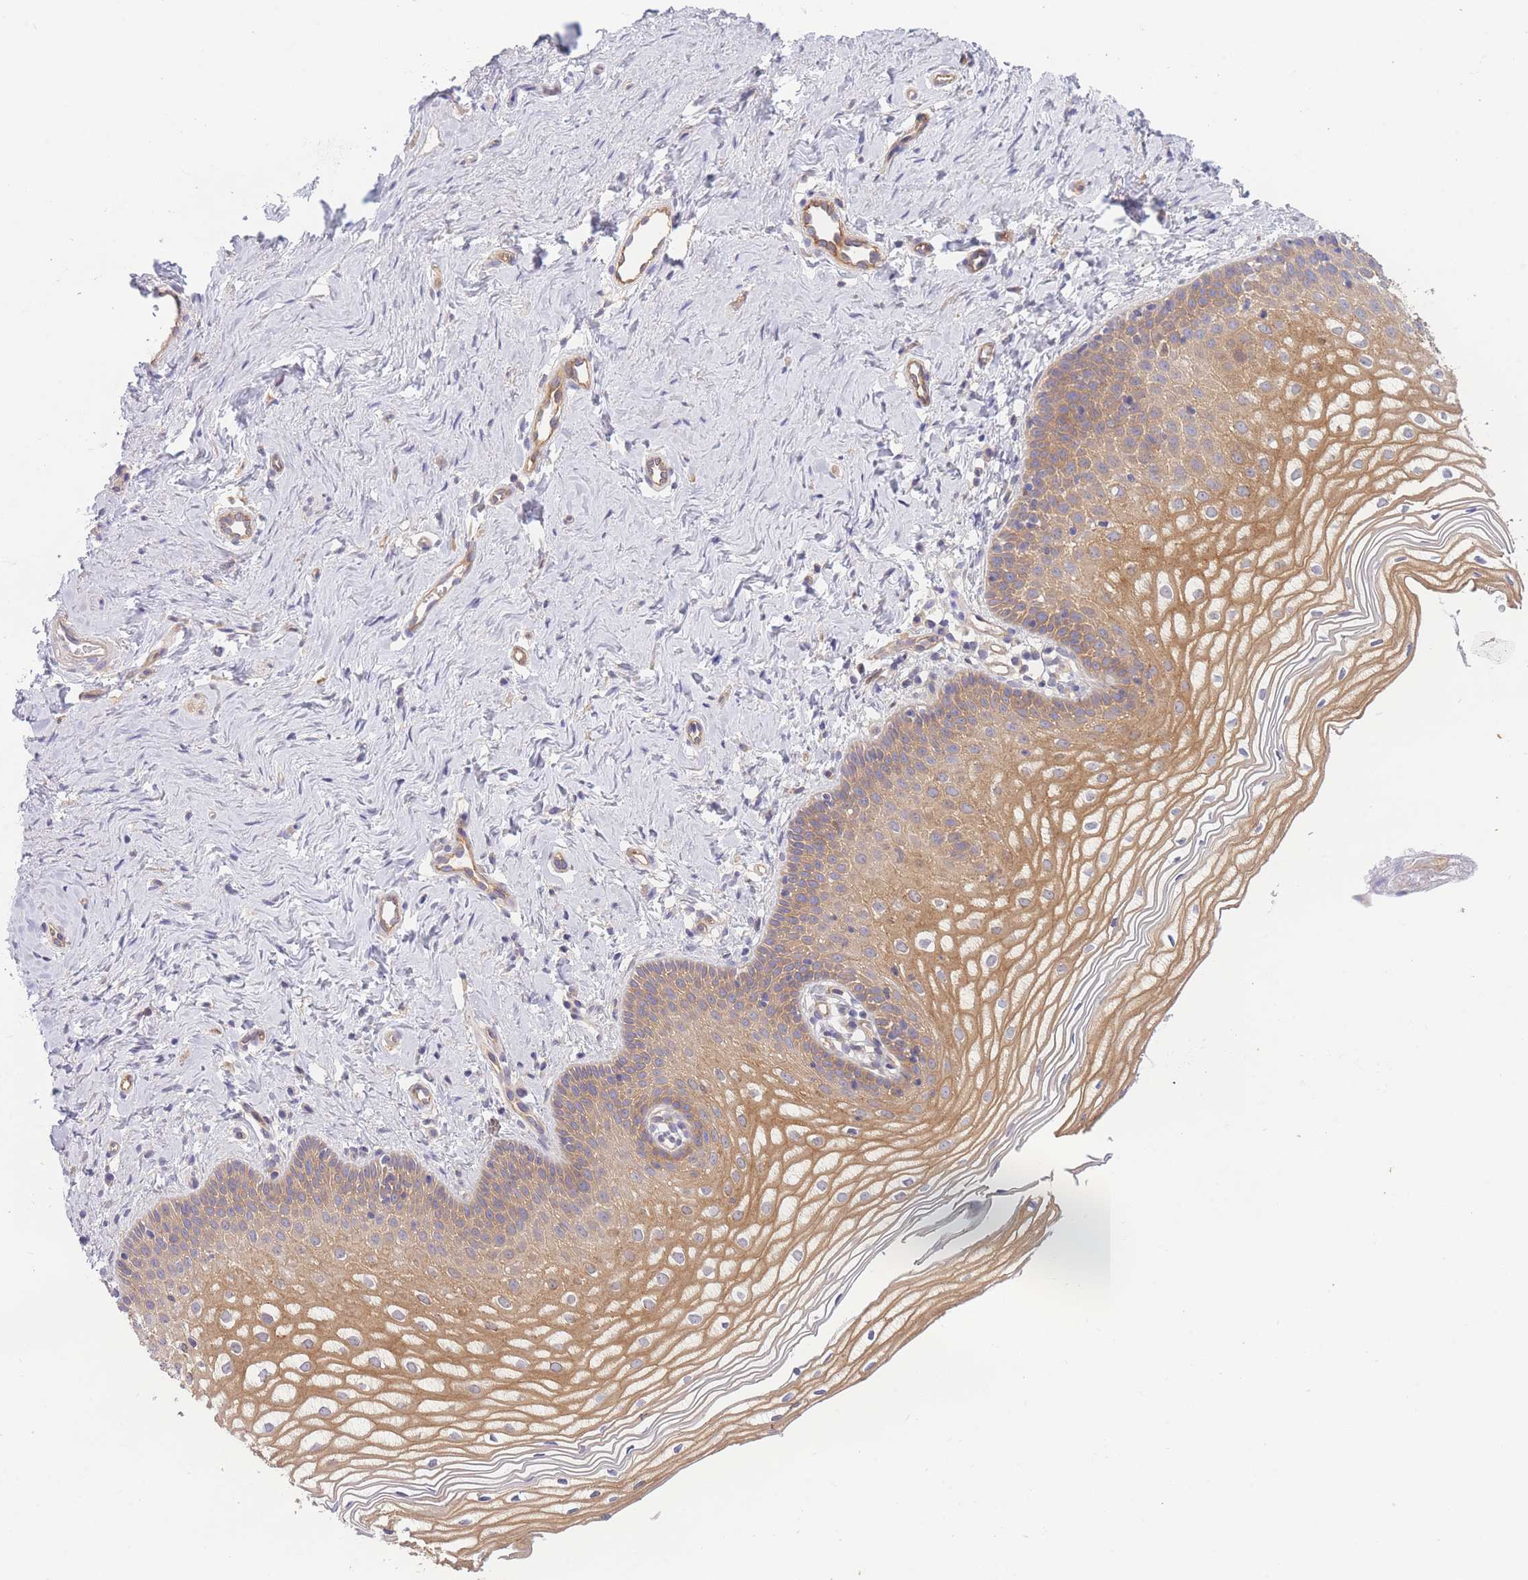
{"staining": {"intensity": "moderate", "quantity": ">75%", "location": "cytoplasmic/membranous"}, "tissue": "vagina", "cell_type": "Squamous epithelial cells", "image_type": "normal", "snomed": [{"axis": "morphology", "description": "Normal tissue, NOS"}, {"axis": "topography", "description": "Vagina"}], "caption": "Immunohistochemical staining of unremarkable human vagina reveals medium levels of moderate cytoplasmic/membranous expression in approximately >75% of squamous epithelial cells. The staining was performed using DAB (3,3'-diaminobenzidine) to visualize the protein expression in brown, while the nuclei were stained in blue with hematoxylin (Magnification: 20x).", "gene": "WDR93", "patient": {"sex": "female", "age": 56}}